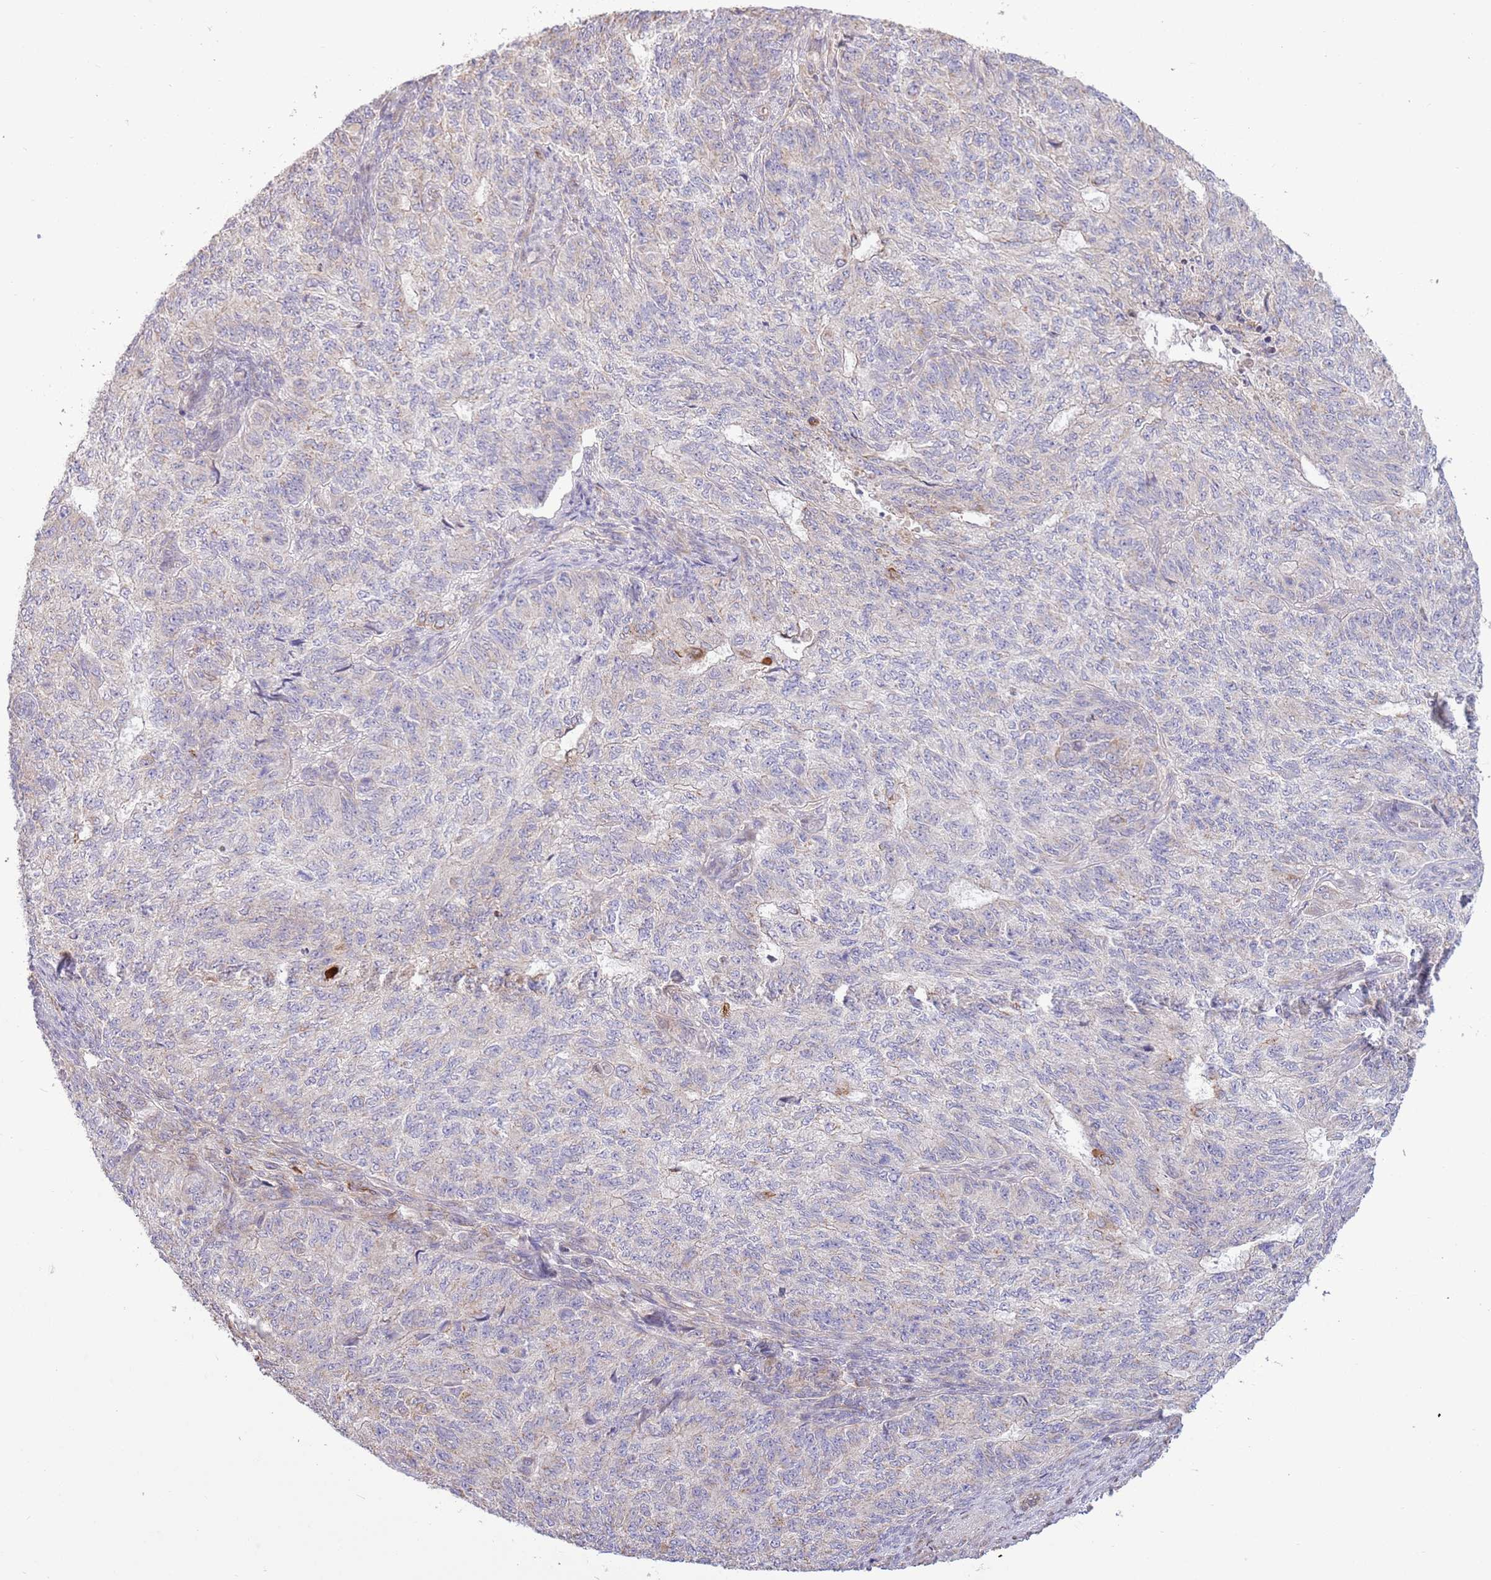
{"staining": {"intensity": "moderate", "quantity": "<25%", "location": "cytoplasmic/membranous"}, "tissue": "endometrial cancer", "cell_type": "Tumor cells", "image_type": "cancer", "snomed": [{"axis": "morphology", "description": "Adenocarcinoma, NOS"}, {"axis": "topography", "description": "Endometrium"}], "caption": "The image shows staining of adenocarcinoma (endometrial), revealing moderate cytoplasmic/membranous protein staining (brown color) within tumor cells.", "gene": "ARL2BP", "patient": {"sex": "female", "age": 32}}